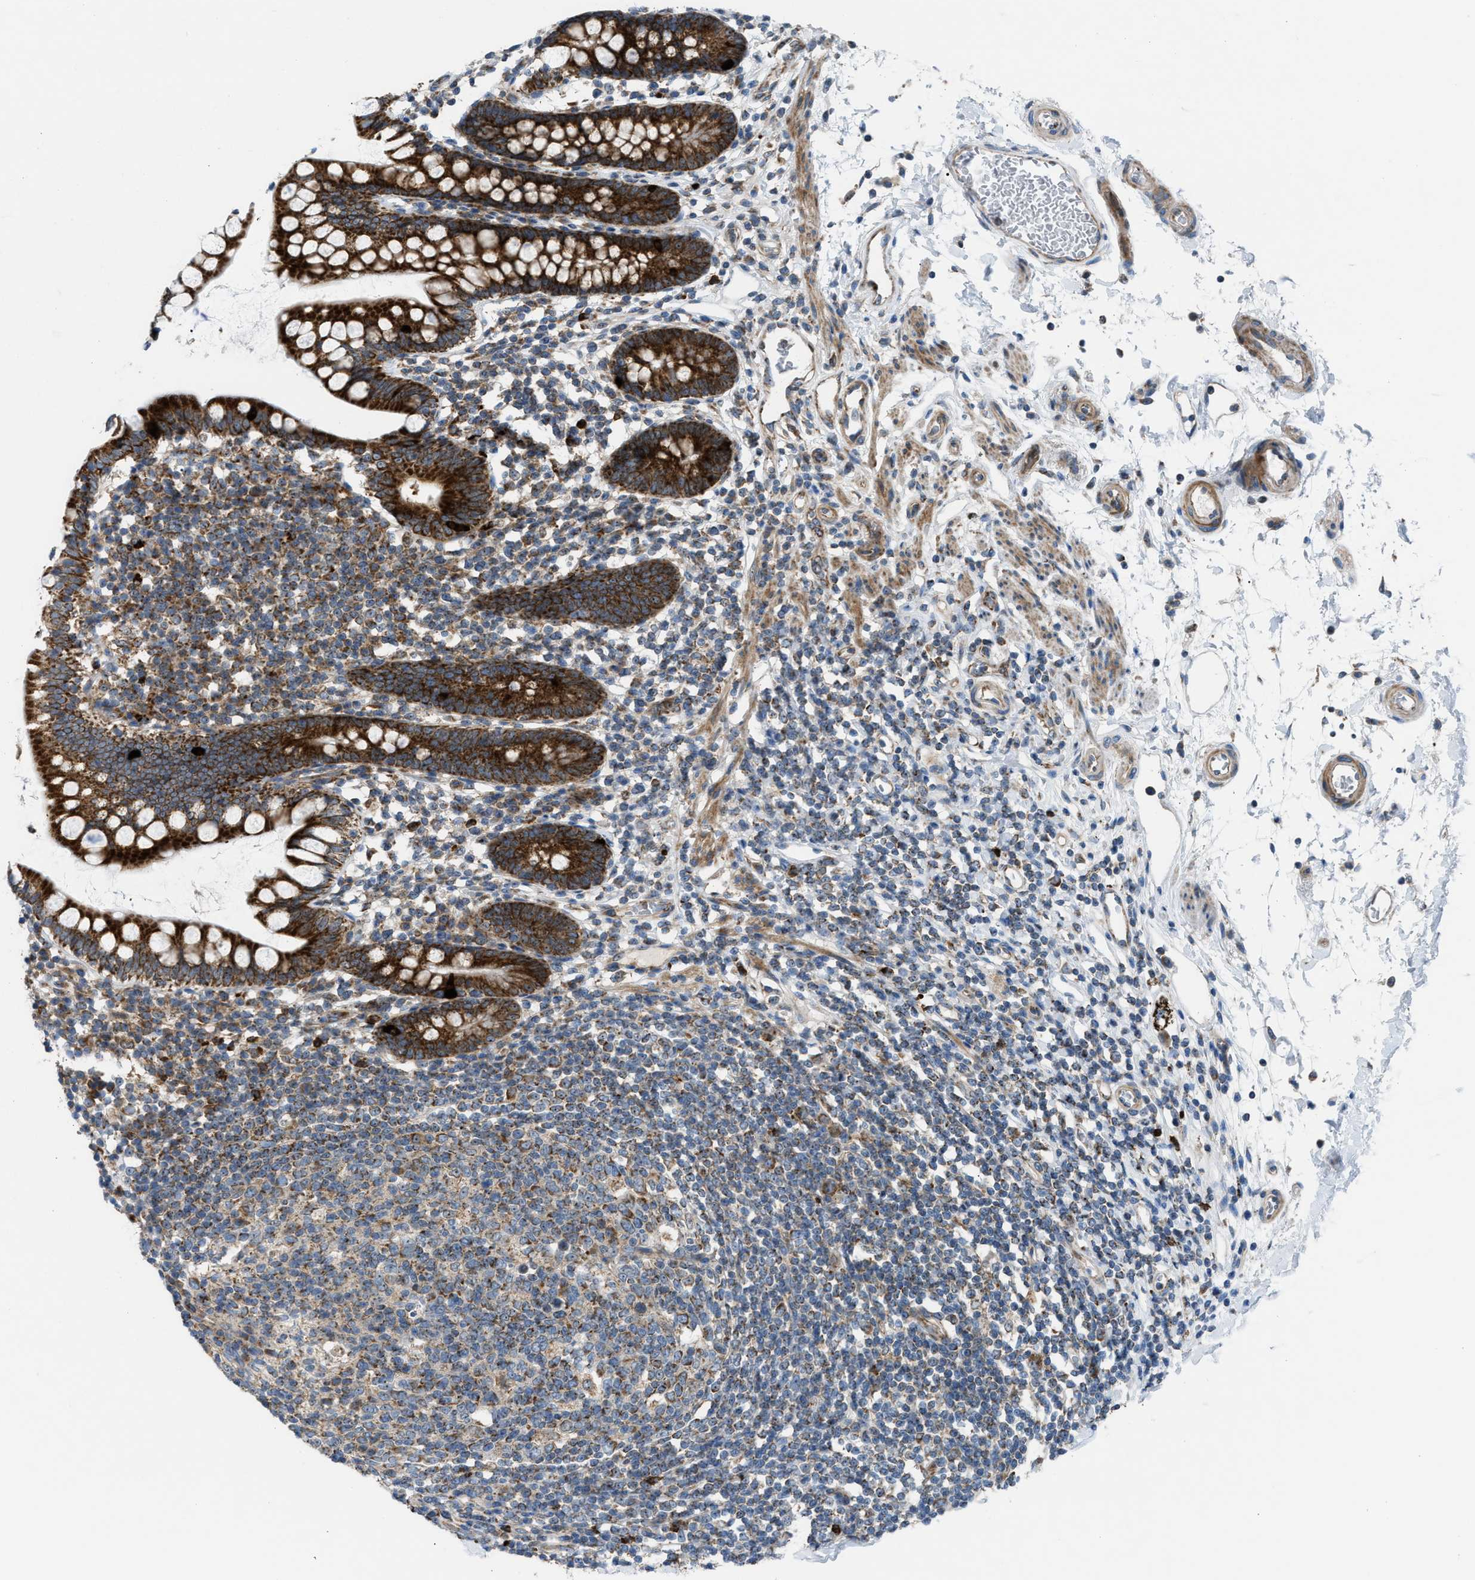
{"staining": {"intensity": "strong", "quantity": ">75%", "location": "cytoplasmic/membranous"}, "tissue": "small intestine", "cell_type": "Glandular cells", "image_type": "normal", "snomed": [{"axis": "morphology", "description": "Normal tissue, NOS"}, {"axis": "topography", "description": "Small intestine"}], "caption": "Brown immunohistochemical staining in benign human small intestine shows strong cytoplasmic/membranous expression in approximately >75% of glandular cells.", "gene": "TPH1", "patient": {"sex": "female", "age": 84}}